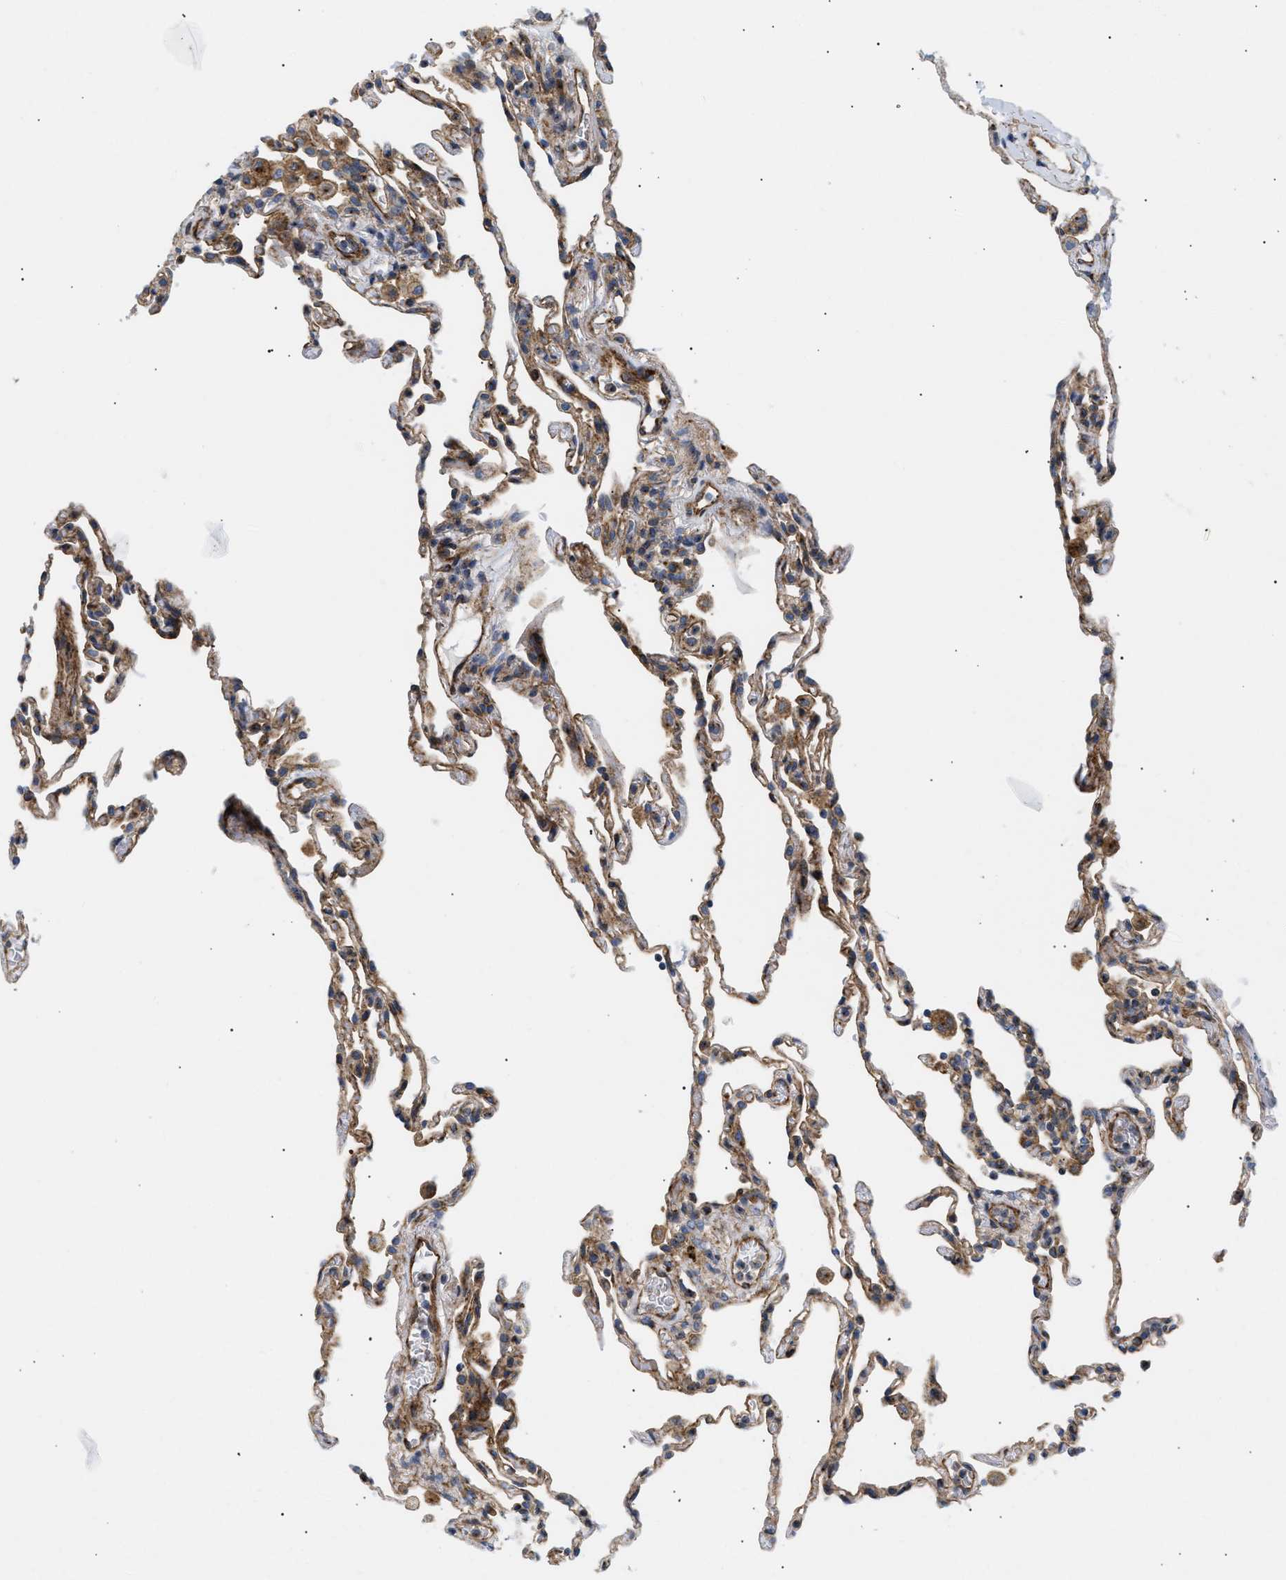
{"staining": {"intensity": "moderate", "quantity": "25%-75%", "location": "cytoplasmic/membranous"}, "tissue": "lung", "cell_type": "Alveolar cells", "image_type": "normal", "snomed": [{"axis": "morphology", "description": "Normal tissue, NOS"}, {"axis": "topography", "description": "Lung"}], "caption": "Protein staining by IHC reveals moderate cytoplasmic/membranous staining in about 25%-75% of alveolar cells in unremarkable lung.", "gene": "DCTN4", "patient": {"sex": "male", "age": 59}}